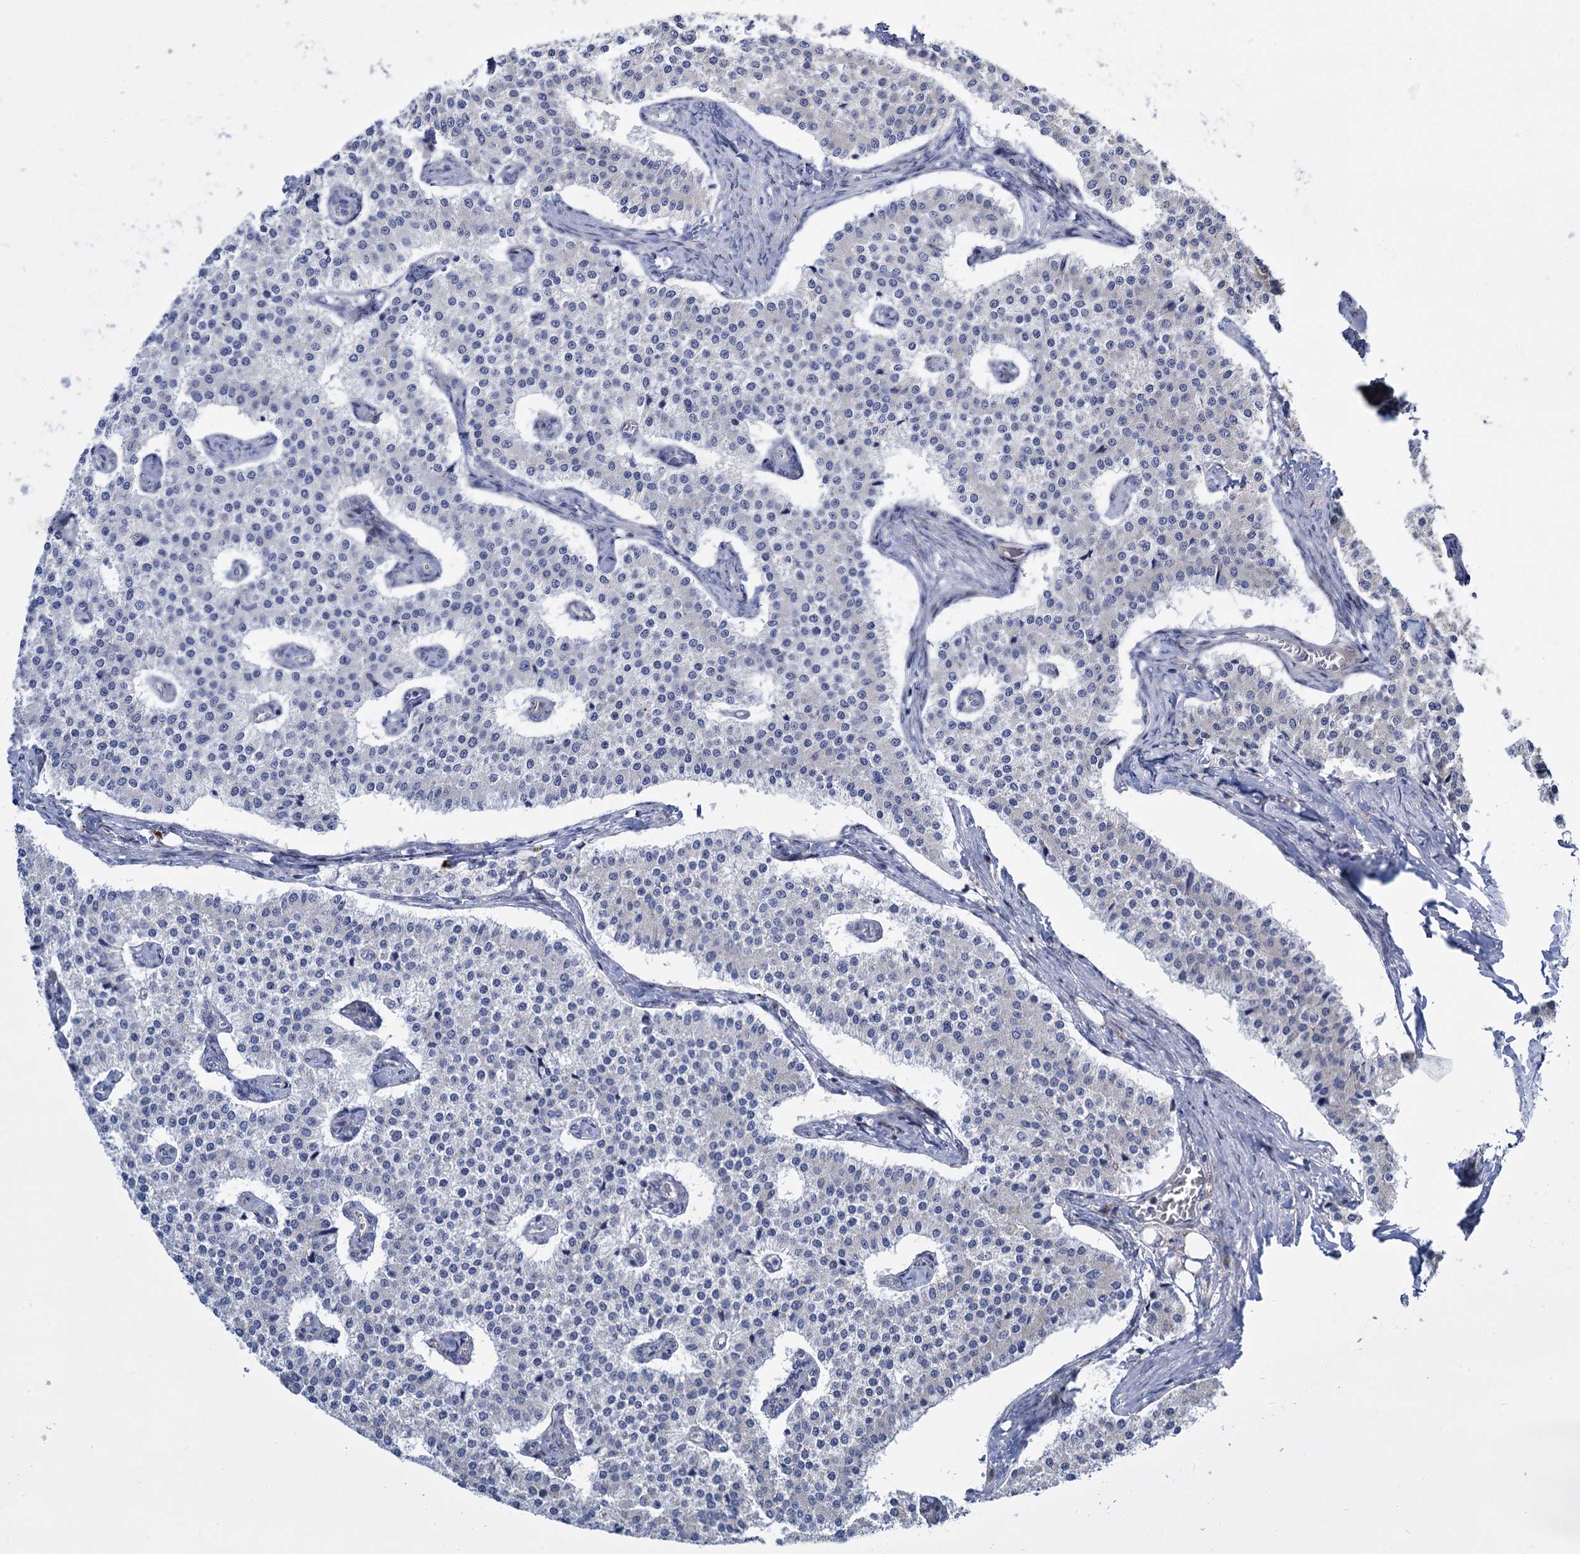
{"staining": {"intensity": "negative", "quantity": "none", "location": "none"}, "tissue": "carcinoid", "cell_type": "Tumor cells", "image_type": "cancer", "snomed": [{"axis": "morphology", "description": "Carcinoid, malignant, NOS"}, {"axis": "topography", "description": "Colon"}], "caption": "The histopathology image displays no staining of tumor cells in malignant carcinoid.", "gene": "TRIM77", "patient": {"sex": "female", "age": 52}}